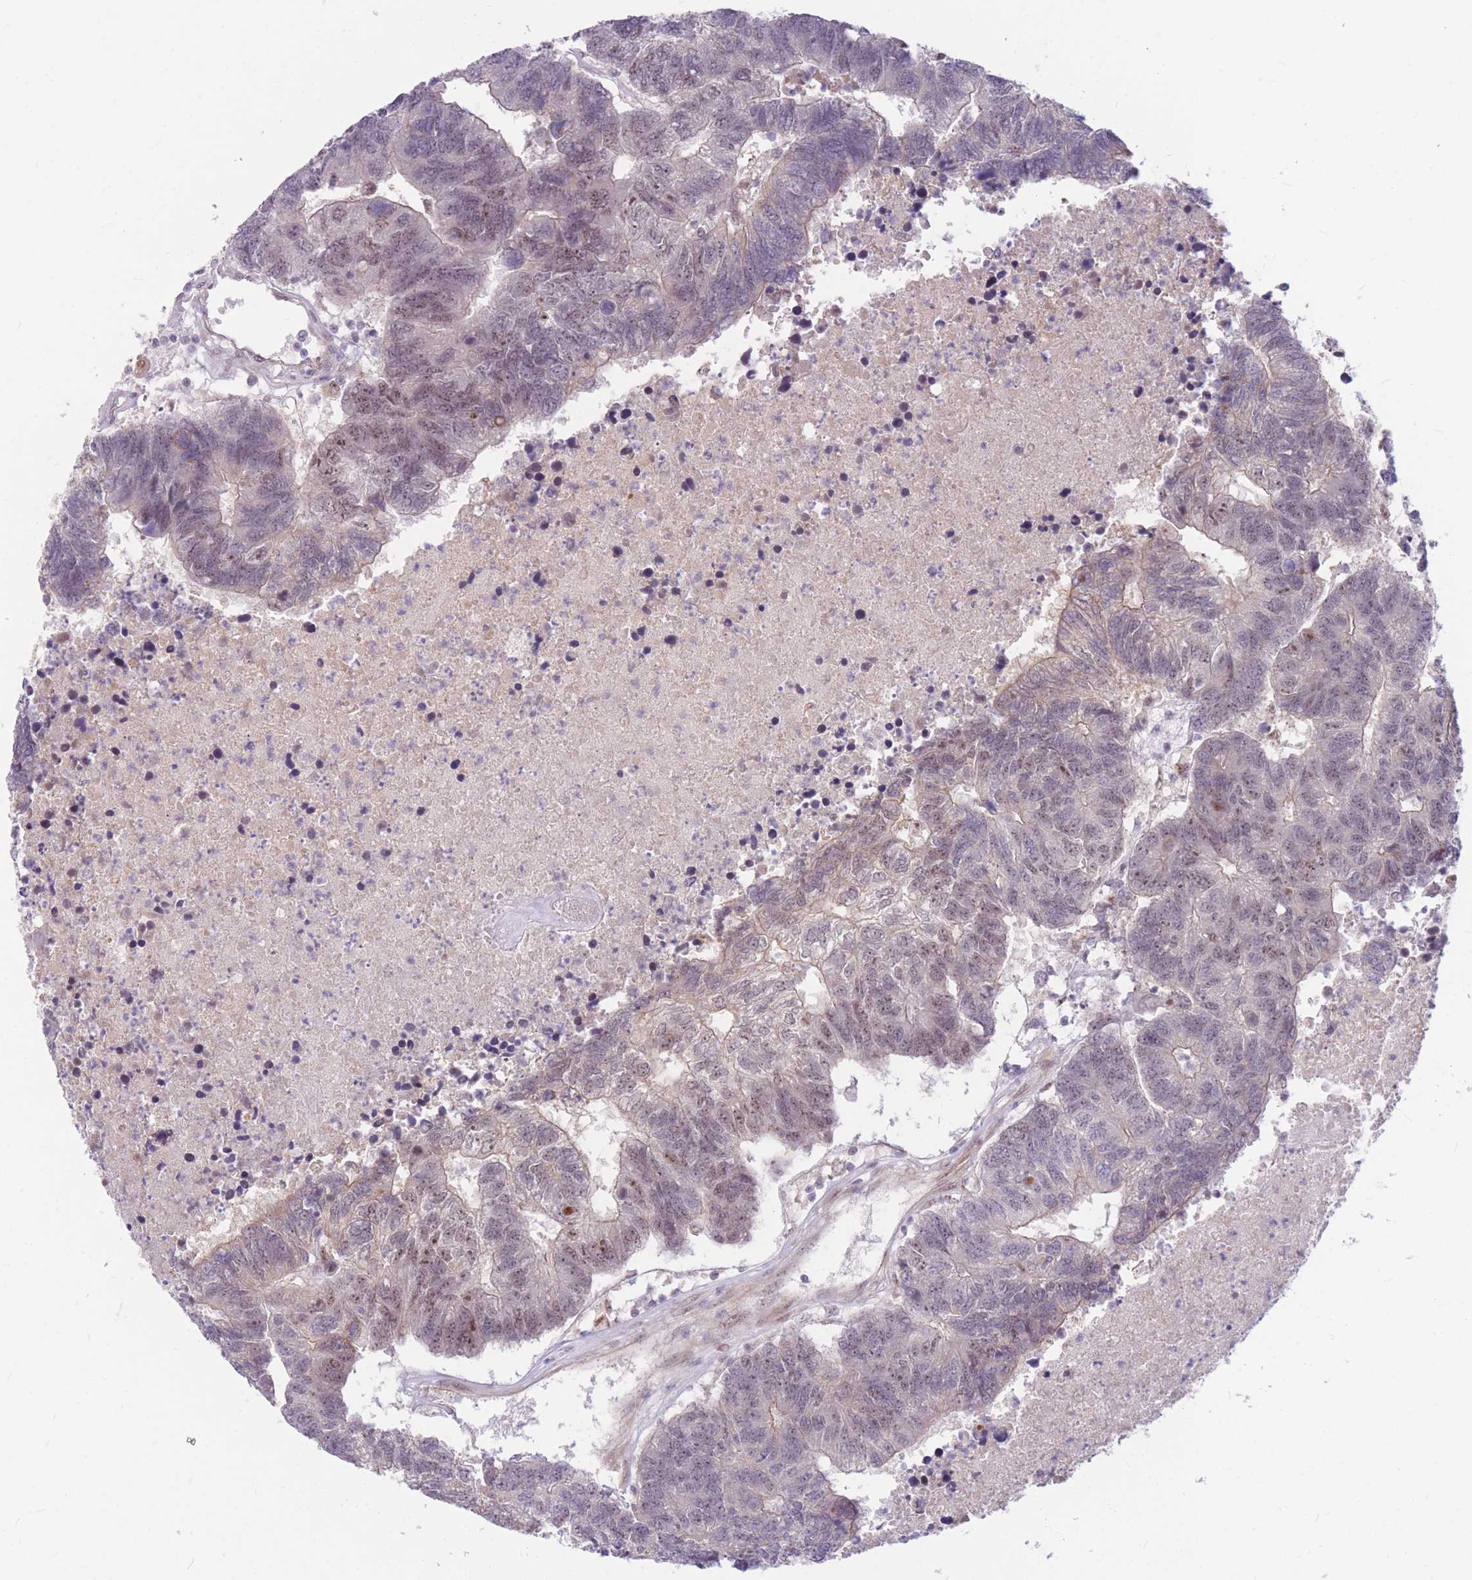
{"staining": {"intensity": "weak", "quantity": "25%-75%", "location": "cytoplasmic/membranous,nuclear"}, "tissue": "colorectal cancer", "cell_type": "Tumor cells", "image_type": "cancer", "snomed": [{"axis": "morphology", "description": "Adenocarcinoma, NOS"}, {"axis": "topography", "description": "Colon"}], "caption": "This photomicrograph reveals colorectal adenocarcinoma stained with immunohistochemistry to label a protein in brown. The cytoplasmic/membranous and nuclear of tumor cells show weak positivity for the protein. Nuclei are counter-stained blue.", "gene": "ERCC2", "patient": {"sex": "female", "age": 48}}